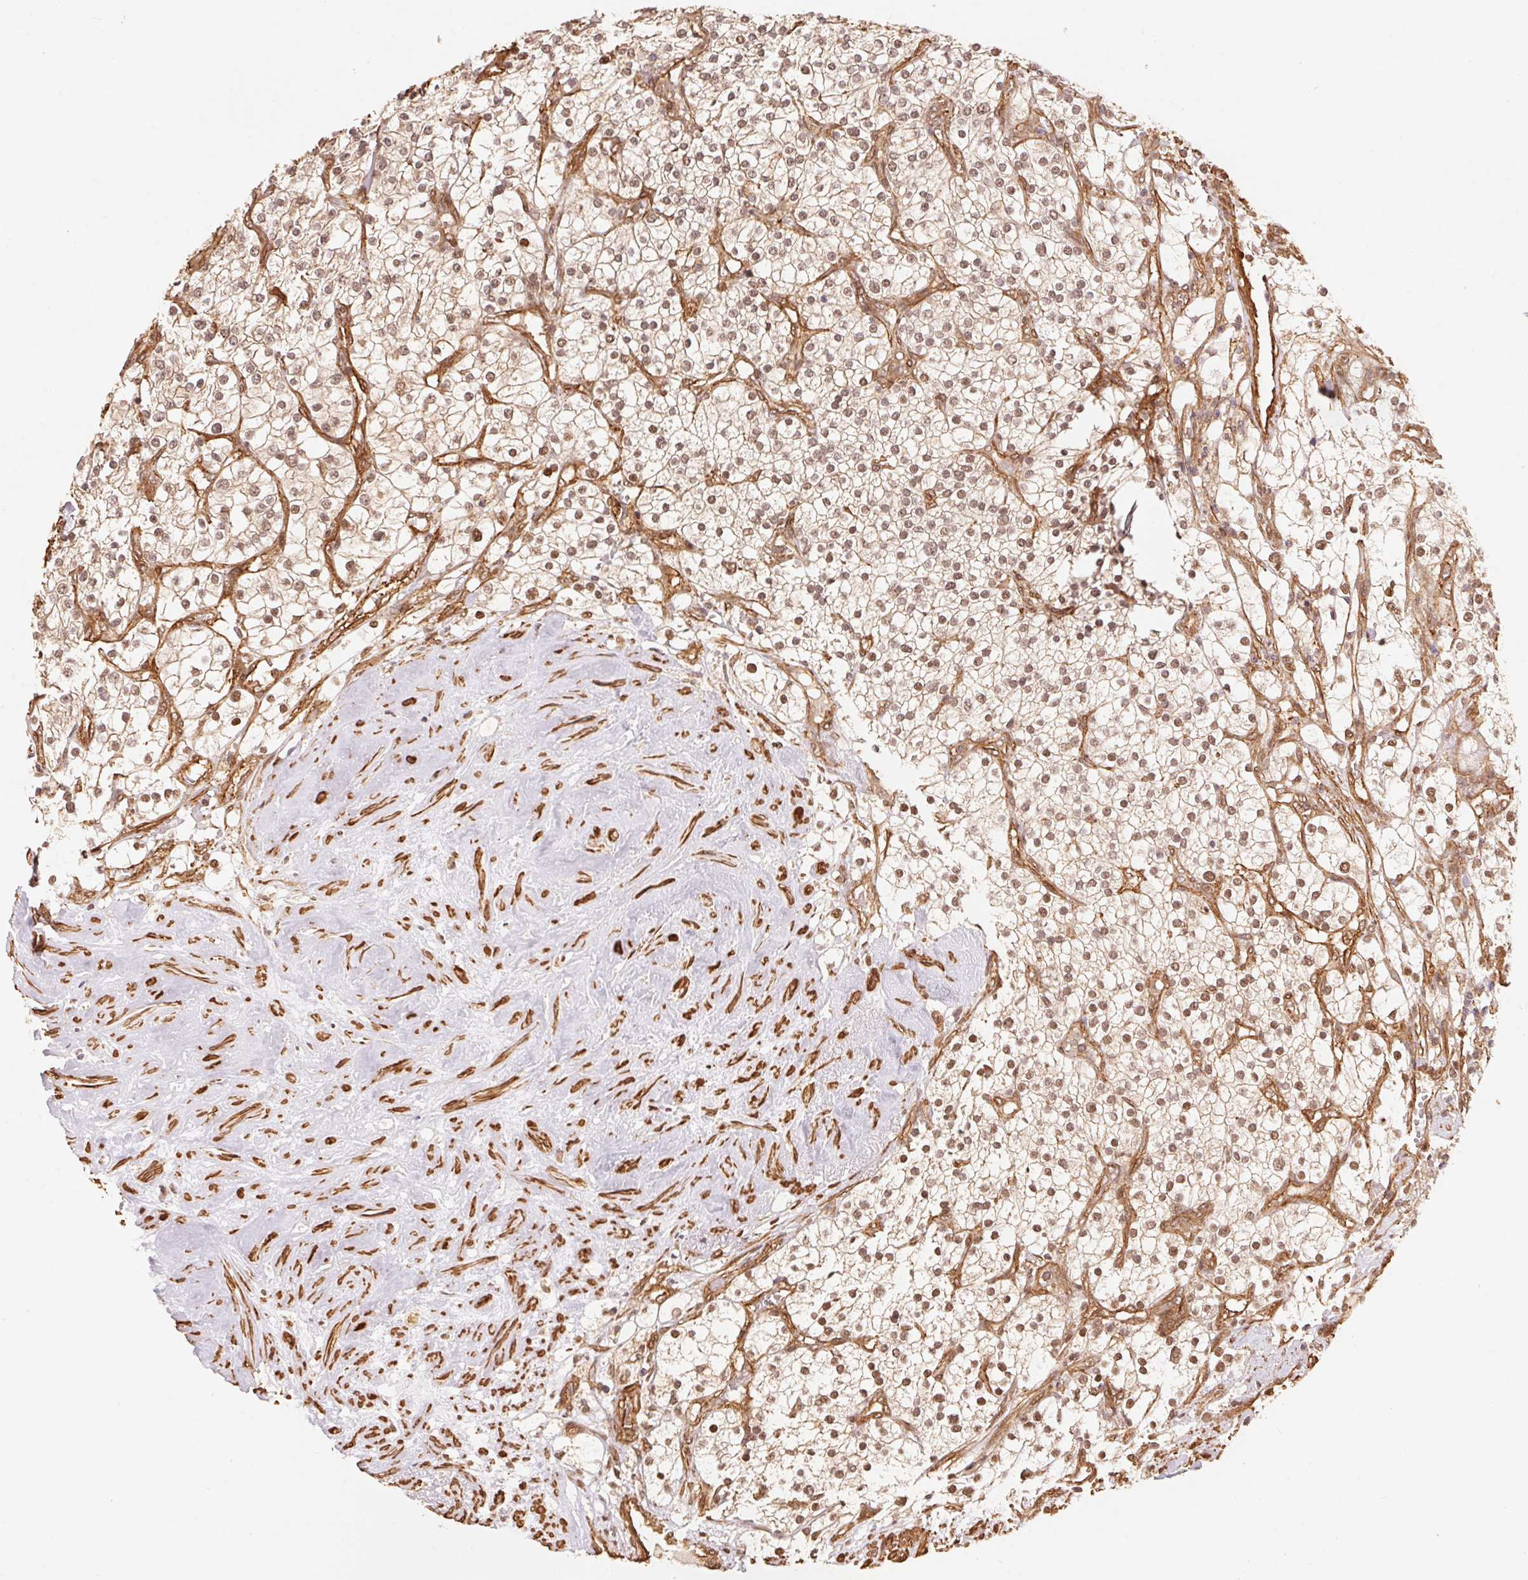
{"staining": {"intensity": "moderate", "quantity": "25%-75%", "location": "nuclear"}, "tissue": "renal cancer", "cell_type": "Tumor cells", "image_type": "cancer", "snomed": [{"axis": "morphology", "description": "Adenocarcinoma, NOS"}, {"axis": "topography", "description": "Kidney"}], "caption": "Moderate nuclear protein staining is appreciated in approximately 25%-75% of tumor cells in renal adenocarcinoma.", "gene": "TNIP2", "patient": {"sex": "male", "age": 80}}